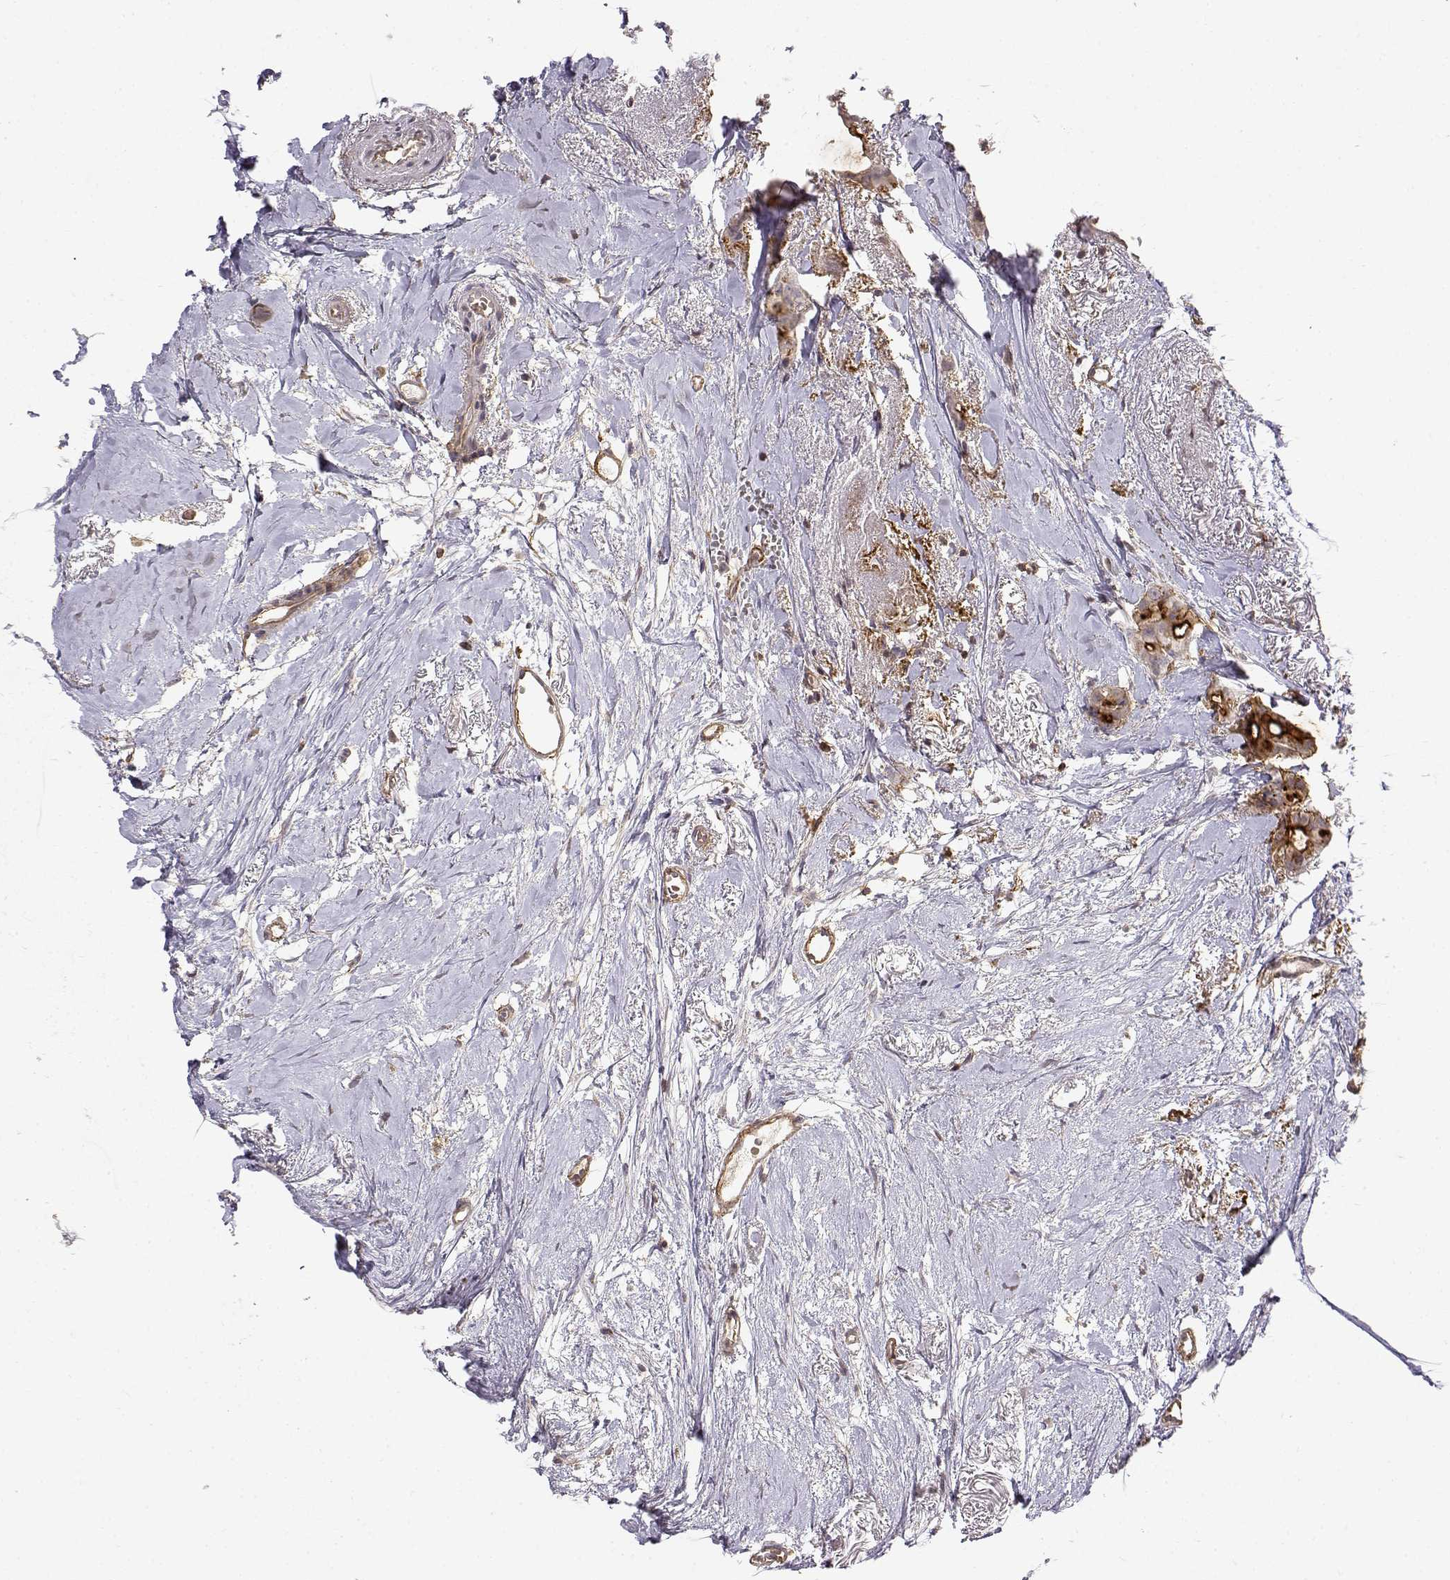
{"staining": {"intensity": "strong", "quantity": "25%-75%", "location": "cytoplasmic/membranous"}, "tissue": "breast cancer", "cell_type": "Tumor cells", "image_type": "cancer", "snomed": [{"axis": "morphology", "description": "Duct carcinoma"}, {"axis": "topography", "description": "Breast"}], "caption": "Immunohistochemistry of human breast cancer exhibits high levels of strong cytoplasmic/membranous staining in approximately 25%-75% of tumor cells.", "gene": "IFITM1", "patient": {"sex": "female", "age": 40}}